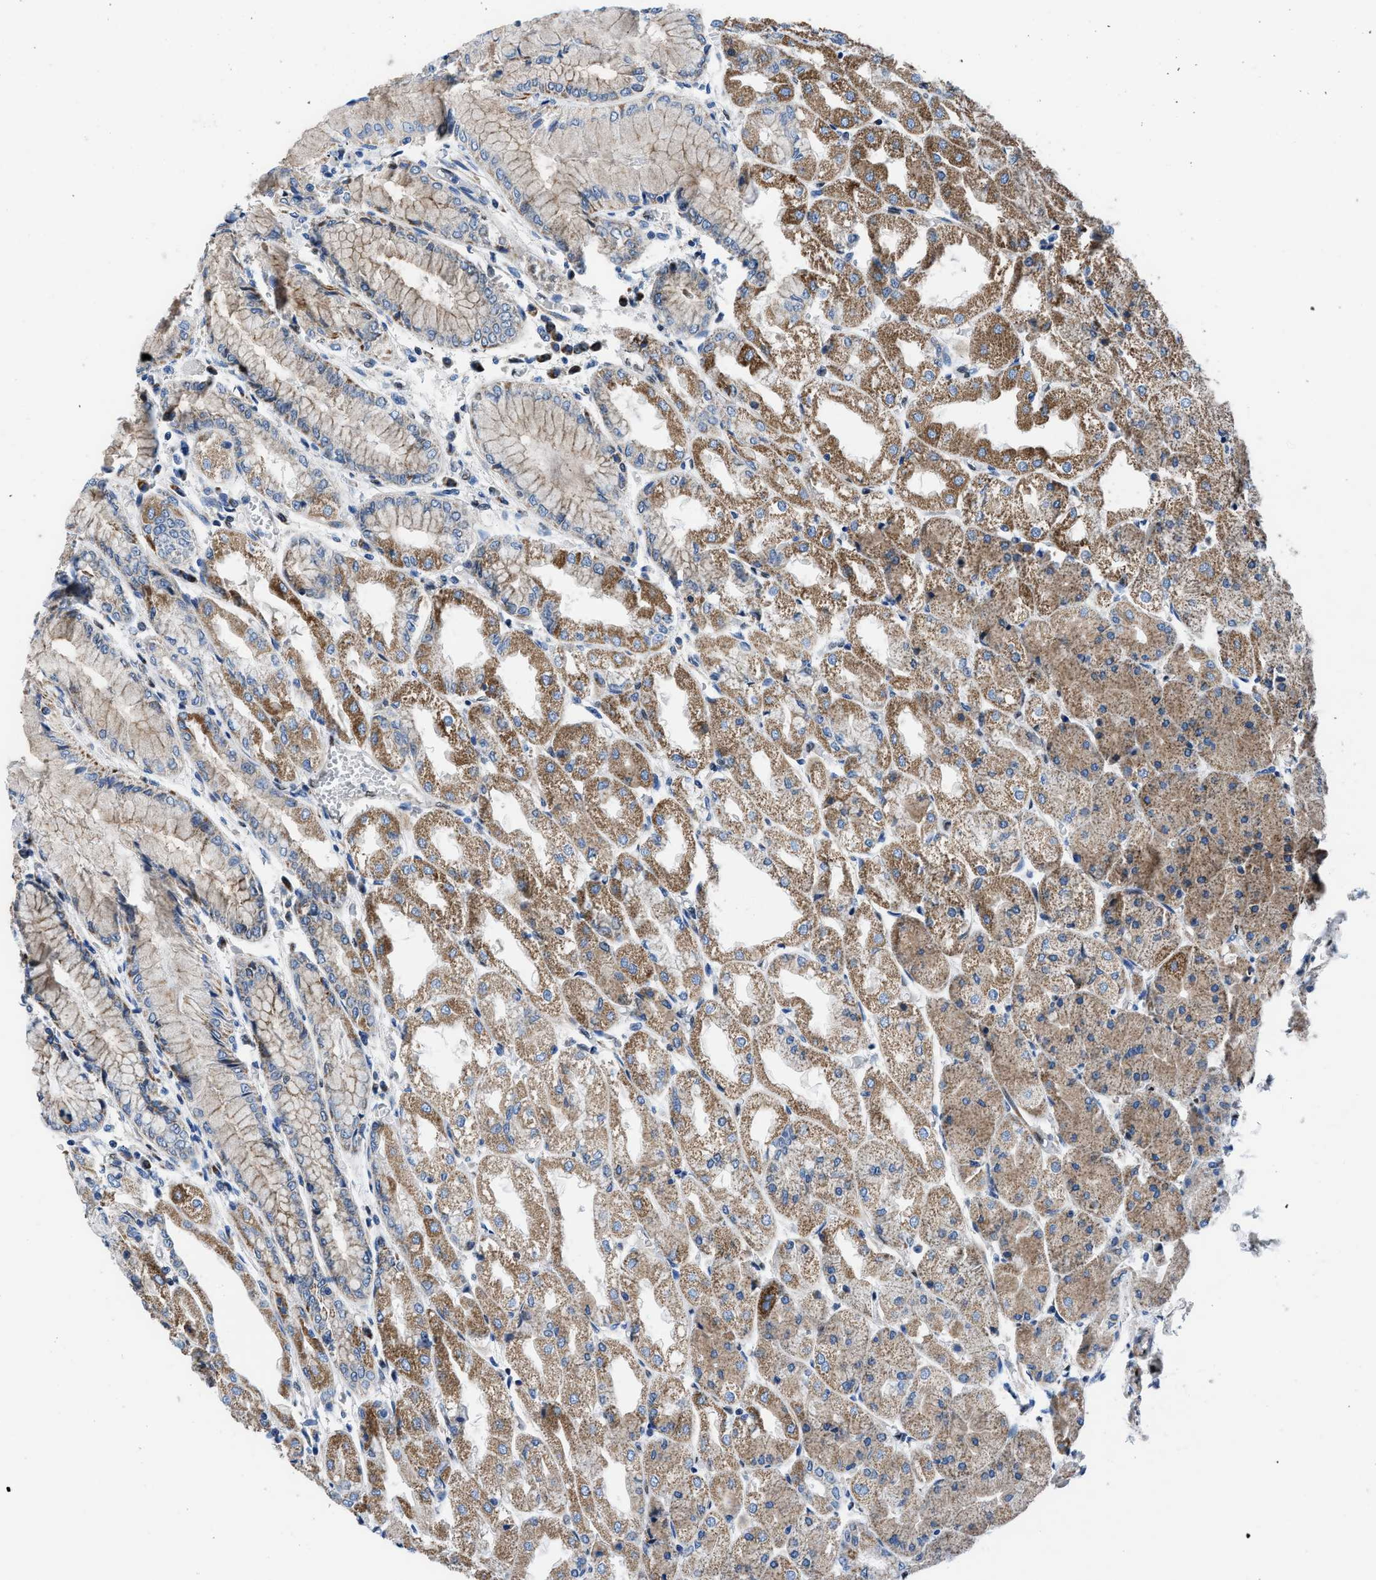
{"staining": {"intensity": "moderate", "quantity": ">75%", "location": "cytoplasmic/membranous"}, "tissue": "stomach", "cell_type": "Glandular cells", "image_type": "normal", "snomed": [{"axis": "morphology", "description": "Normal tissue, NOS"}, {"axis": "topography", "description": "Stomach, upper"}], "caption": "IHC staining of benign stomach, which exhibits medium levels of moderate cytoplasmic/membranous positivity in approximately >75% of glandular cells indicating moderate cytoplasmic/membranous protein positivity. The staining was performed using DAB (brown) for protein detection and nuclei were counterstained in hematoxylin (blue).", "gene": "LMO2", "patient": {"sex": "male", "age": 72}}